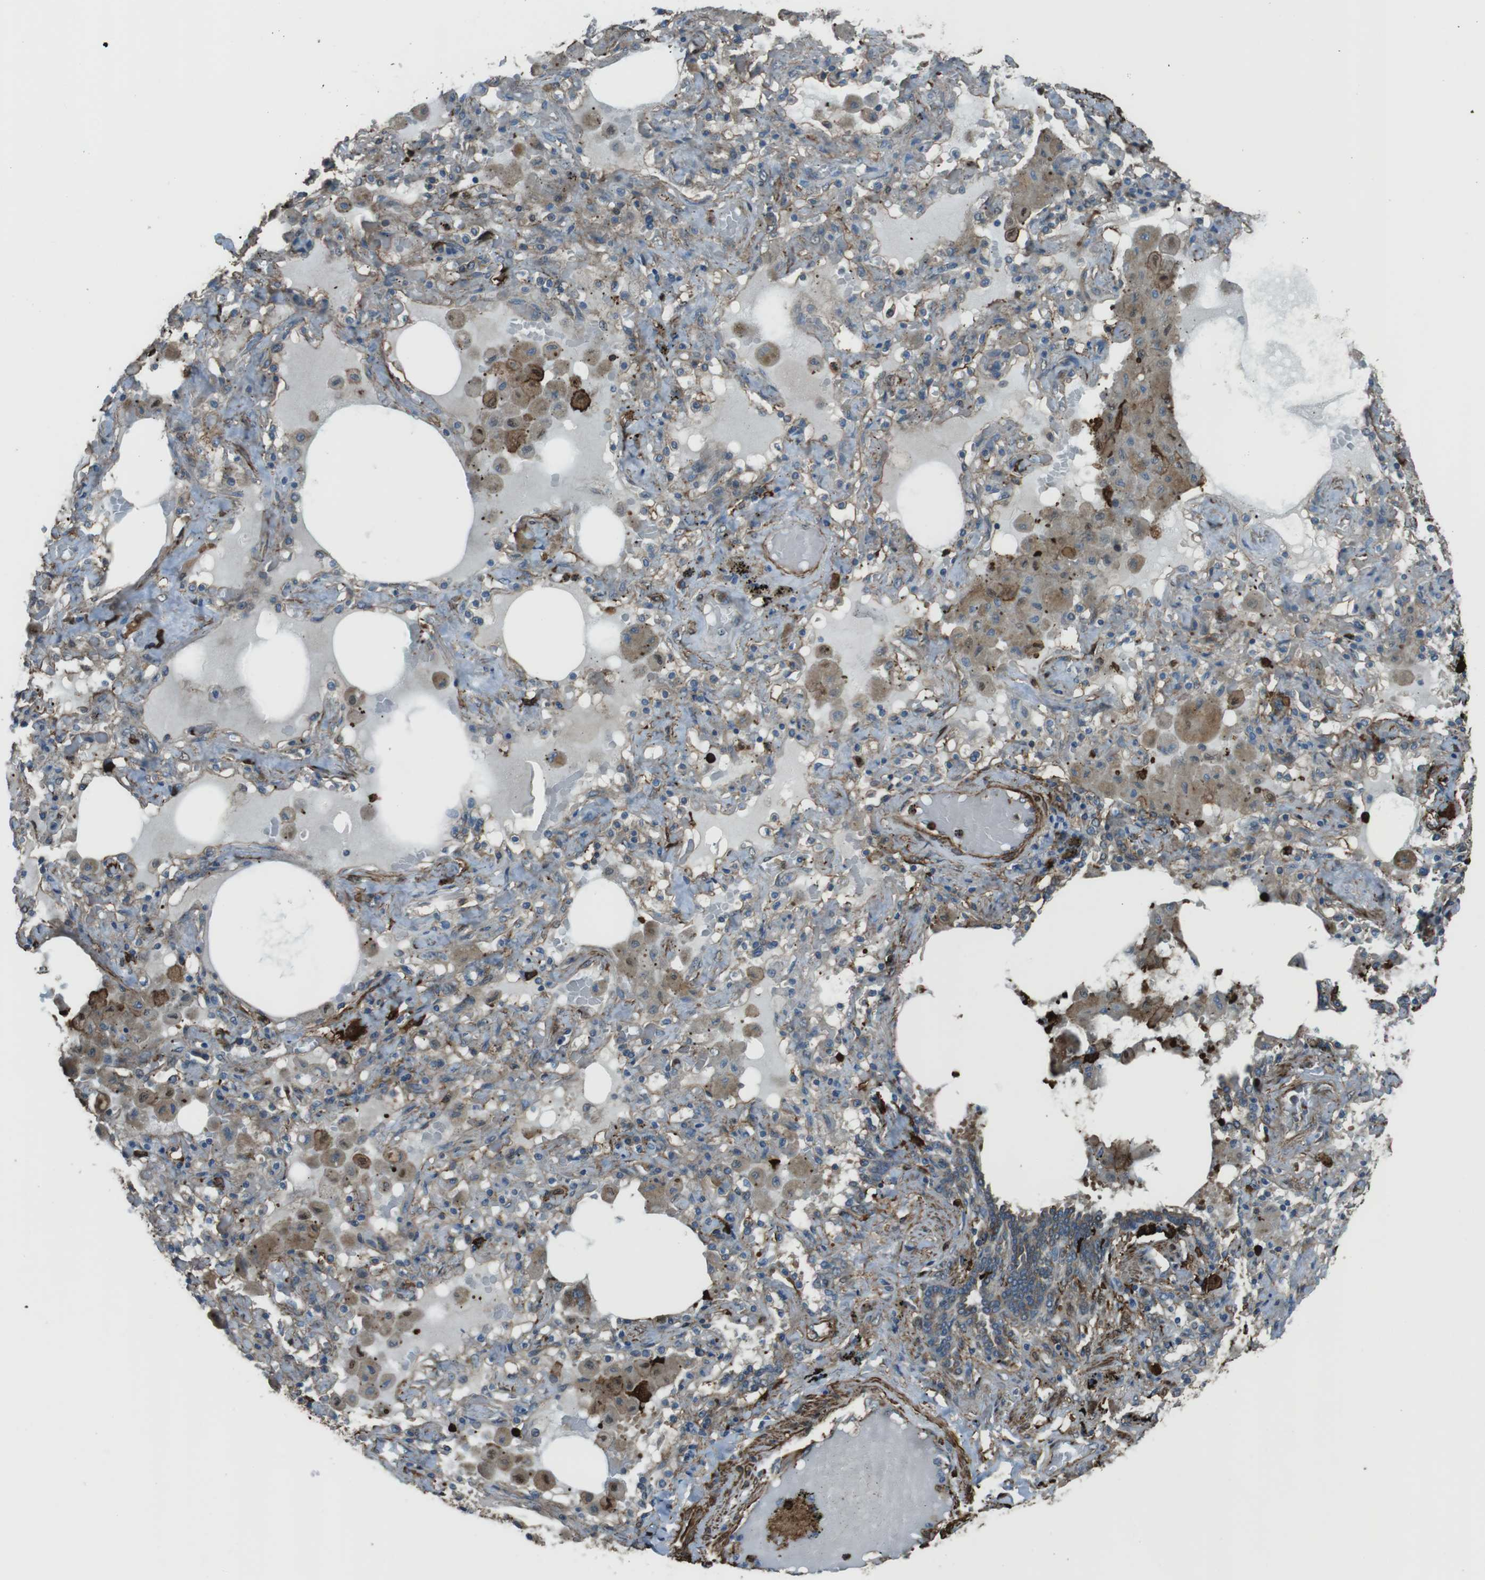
{"staining": {"intensity": "weak", "quantity": ">75%", "location": "cytoplasmic/membranous"}, "tissue": "lung cancer", "cell_type": "Tumor cells", "image_type": "cancer", "snomed": [{"axis": "morphology", "description": "Squamous cell carcinoma, NOS"}, {"axis": "topography", "description": "Lung"}], "caption": "DAB (3,3'-diaminobenzidine) immunohistochemical staining of human lung squamous cell carcinoma shows weak cytoplasmic/membranous protein positivity in approximately >75% of tumor cells. Nuclei are stained in blue.", "gene": "SFT2D1", "patient": {"sex": "female", "age": 47}}